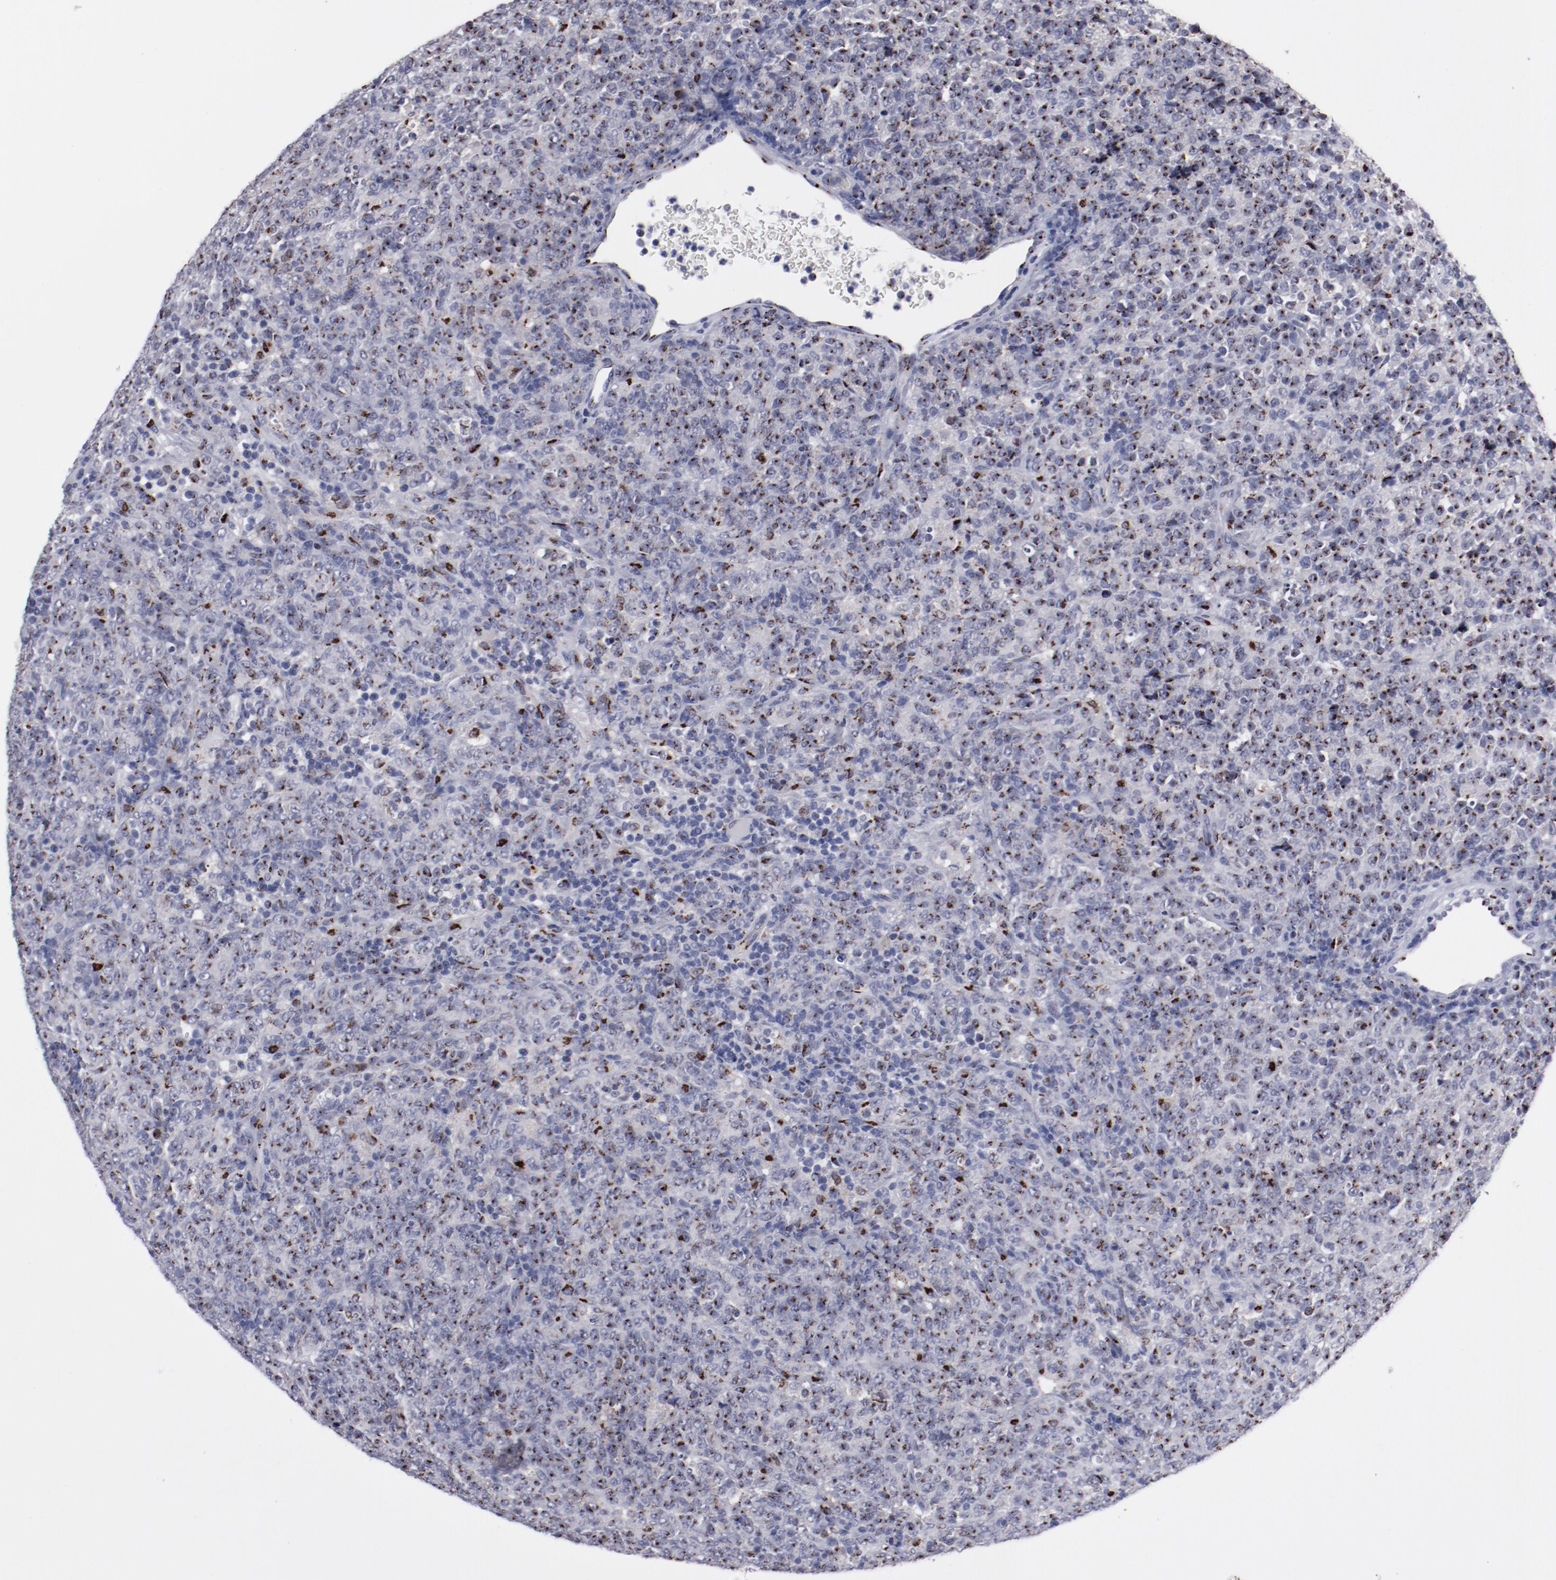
{"staining": {"intensity": "strong", "quantity": "25%-75%", "location": "cytoplasmic/membranous"}, "tissue": "lymphoma", "cell_type": "Tumor cells", "image_type": "cancer", "snomed": [{"axis": "morphology", "description": "Malignant lymphoma, non-Hodgkin's type, High grade"}, {"axis": "topography", "description": "Tonsil"}], "caption": "The immunohistochemical stain shows strong cytoplasmic/membranous expression in tumor cells of high-grade malignant lymphoma, non-Hodgkin's type tissue.", "gene": "GOLIM4", "patient": {"sex": "female", "age": 36}}